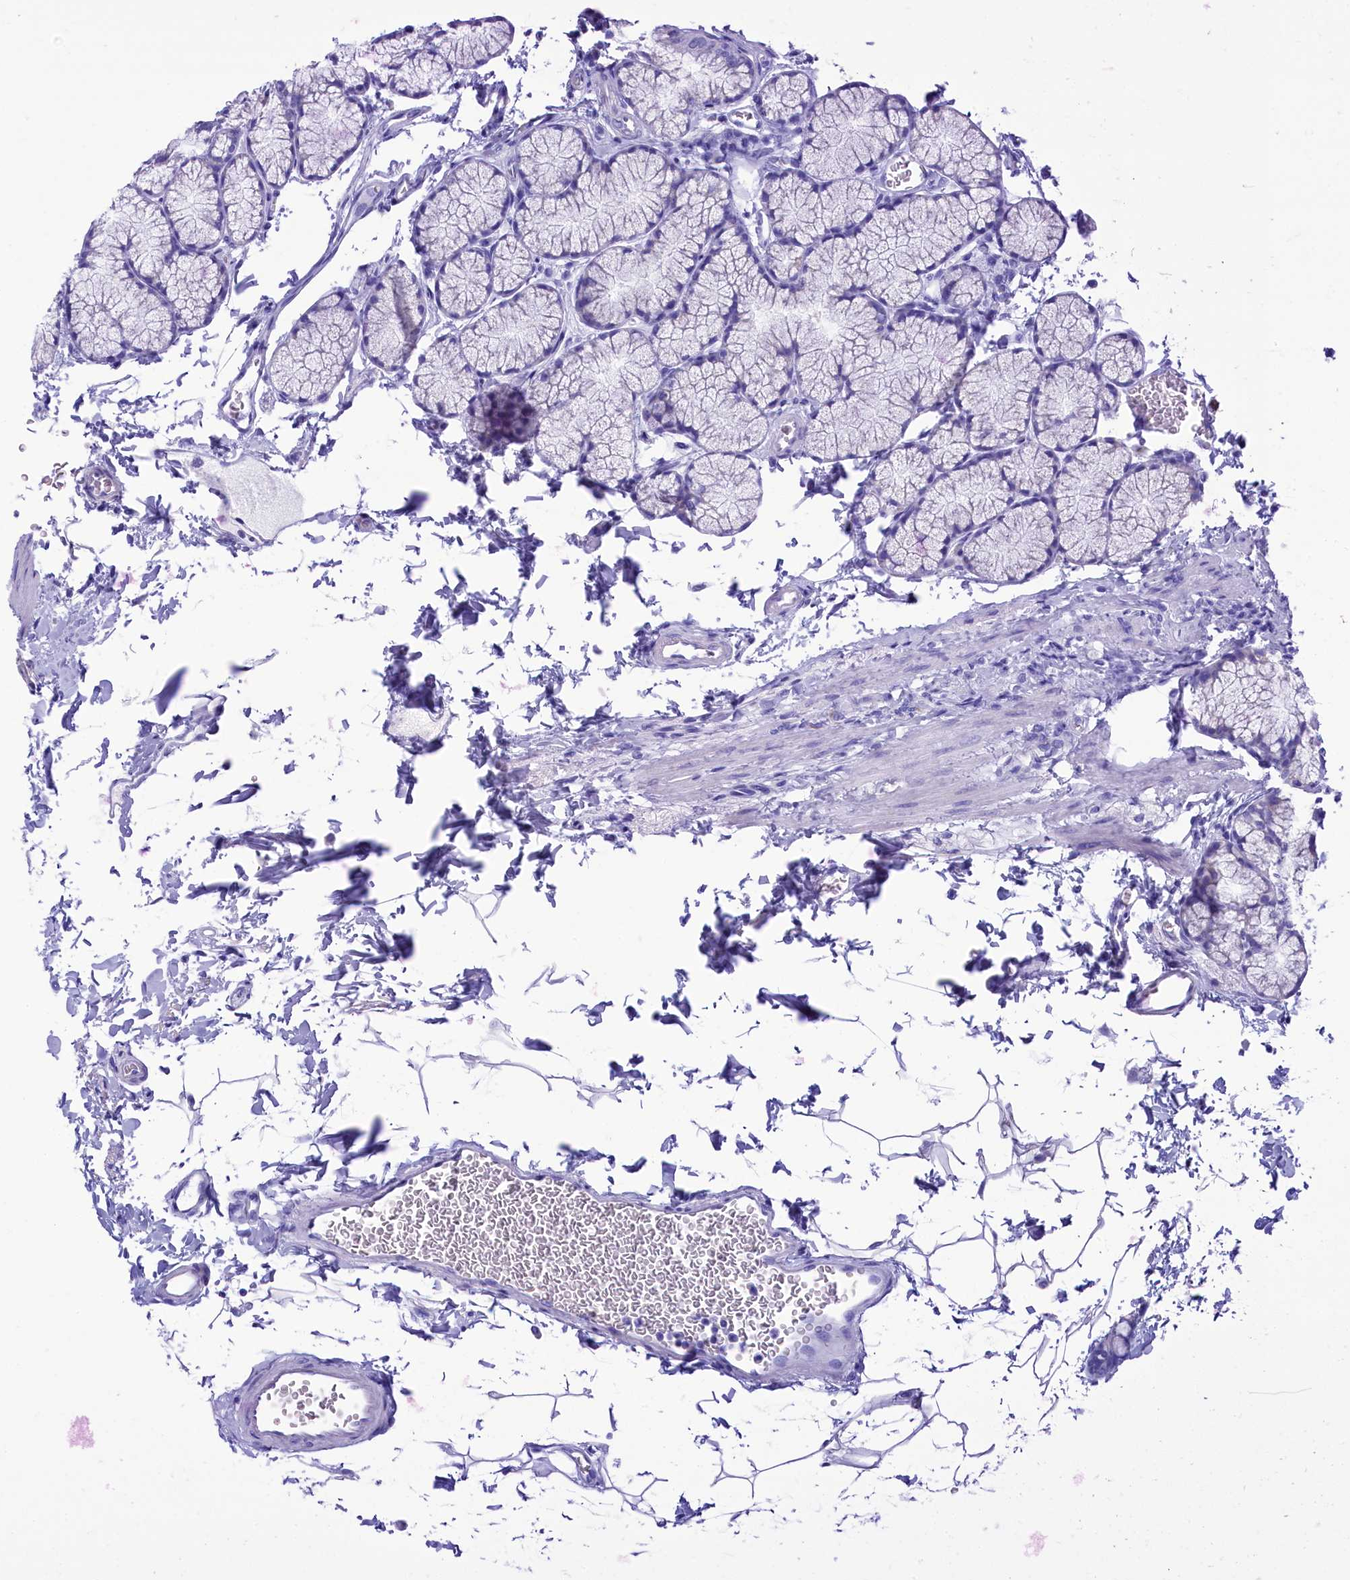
{"staining": {"intensity": "negative", "quantity": "none", "location": "none"}, "tissue": "duodenum", "cell_type": "Glandular cells", "image_type": "normal", "snomed": [{"axis": "morphology", "description": "Normal tissue, NOS"}, {"axis": "topography", "description": "Duodenum"}], "caption": "This micrograph is of normal duodenum stained with IHC to label a protein in brown with the nuclei are counter-stained blue. There is no staining in glandular cells. (Brightfield microscopy of DAB (3,3'-diaminobenzidine) immunohistochemistry at high magnification).", "gene": "SKA3", "patient": {"sex": "male", "age": 35}}